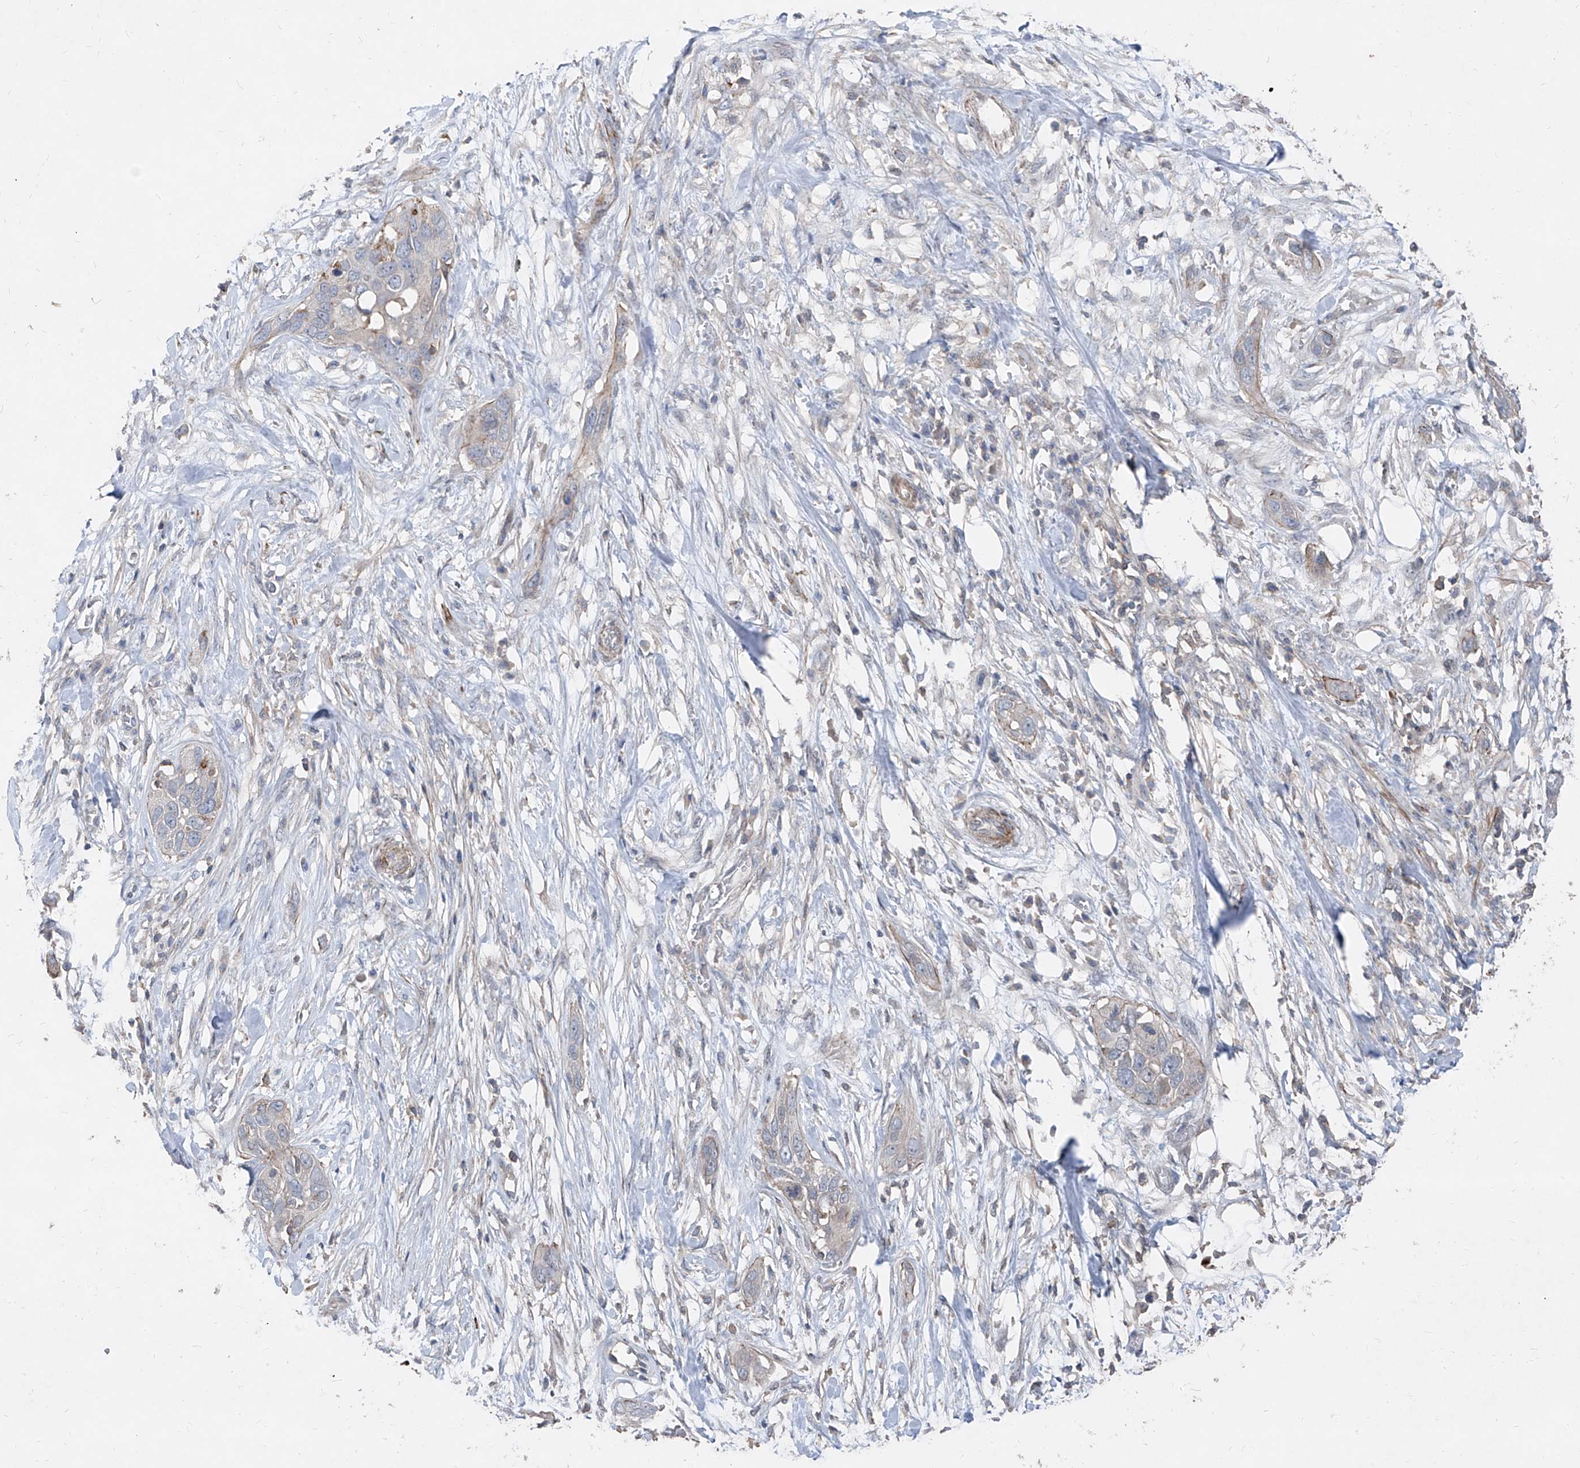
{"staining": {"intensity": "negative", "quantity": "none", "location": "none"}, "tissue": "pancreatic cancer", "cell_type": "Tumor cells", "image_type": "cancer", "snomed": [{"axis": "morphology", "description": "Adenocarcinoma, NOS"}, {"axis": "topography", "description": "Pancreas"}], "caption": "The immunohistochemistry (IHC) image has no significant positivity in tumor cells of pancreatic cancer (adenocarcinoma) tissue. (DAB immunohistochemistry (IHC) visualized using brightfield microscopy, high magnification).", "gene": "UFD1", "patient": {"sex": "female", "age": 60}}